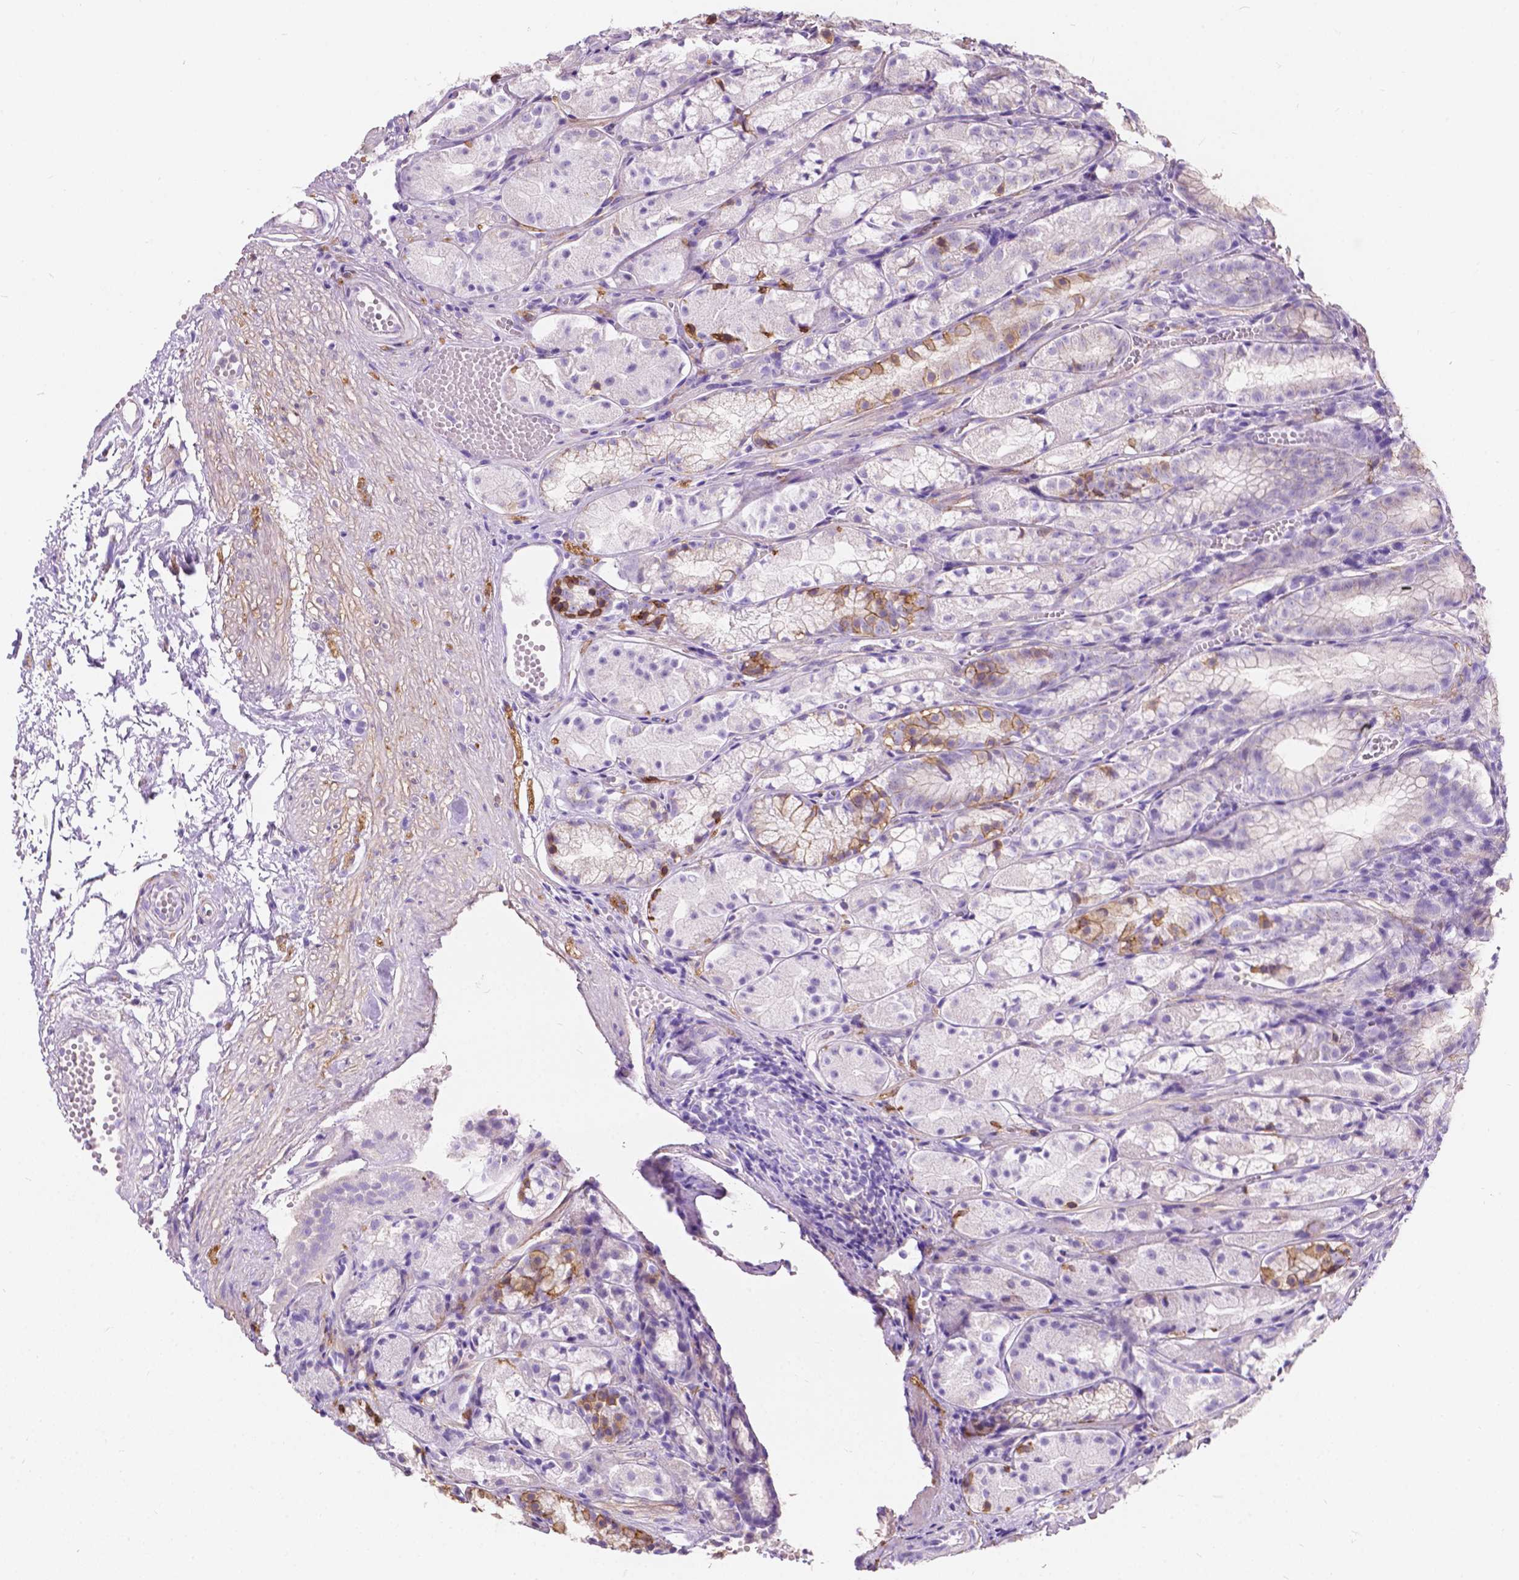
{"staining": {"intensity": "strong", "quantity": "<25%", "location": "cytoplasmic/membranous"}, "tissue": "stomach", "cell_type": "Glandular cells", "image_type": "normal", "snomed": [{"axis": "morphology", "description": "Normal tissue, NOS"}, {"axis": "topography", "description": "Stomach"}], "caption": "Protein staining exhibits strong cytoplasmic/membranous staining in about <25% of glandular cells in normal stomach. Using DAB (brown) and hematoxylin (blue) stains, captured at high magnification using brightfield microscopy.", "gene": "GNAO1", "patient": {"sex": "male", "age": 70}}